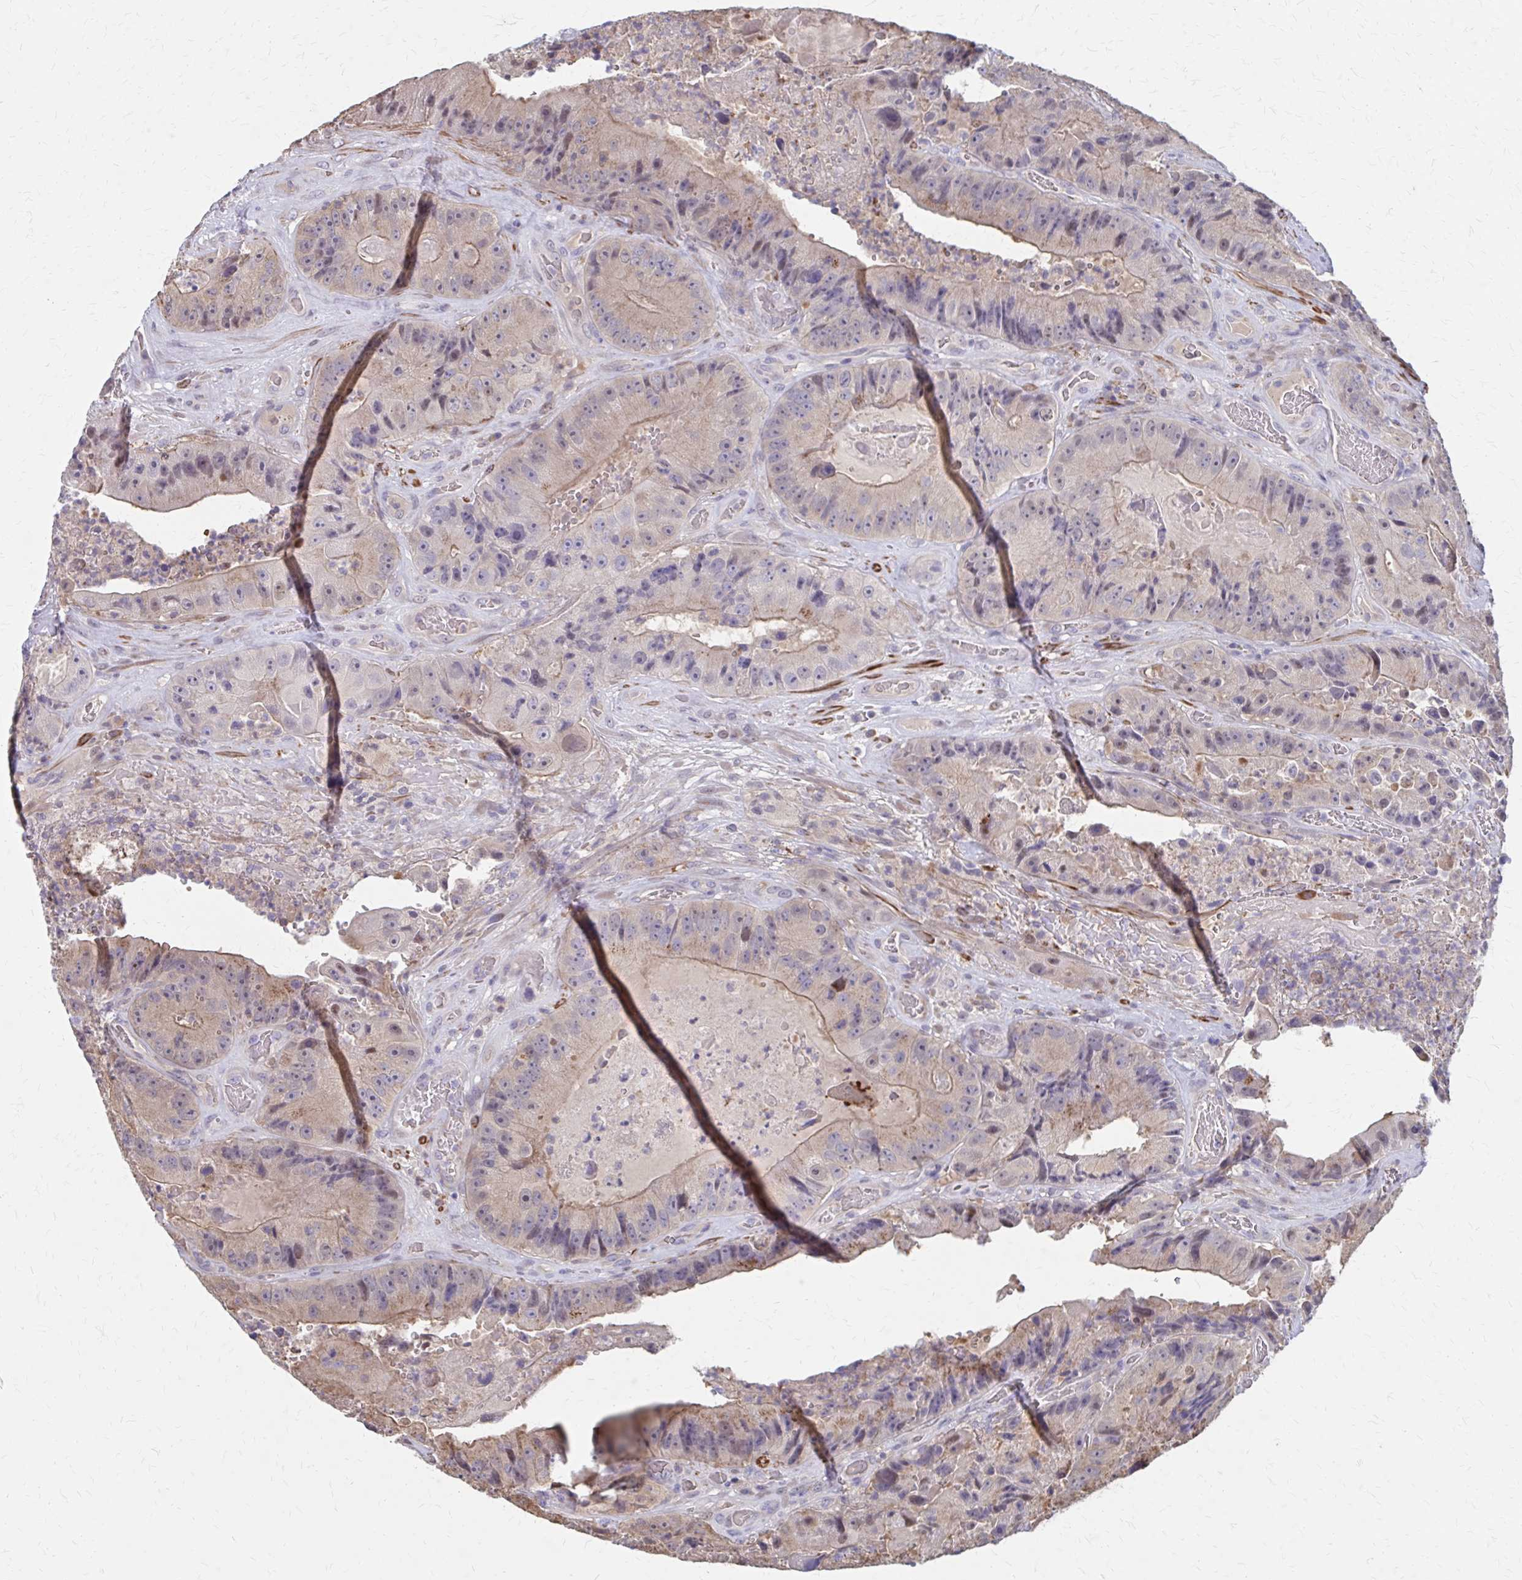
{"staining": {"intensity": "weak", "quantity": "25%-75%", "location": "cytoplasmic/membranous"}, "tissue": "colorectal cancer", "cell_type": "Tumor cells", "image_type": "cancer", "snomed": [{"axis": "morphology", "description": "Adenocarcinoma, NOS"}, {"axis": "topography", "description": "Colon"}], "caption": "A brown stain labels weak cytoplasmic/membranous staining of a protein in human adenocarcinoma (colorectal) tumor cells.", "gene": "IFI44L", "patient": {"sex": "female", "age": 86}}